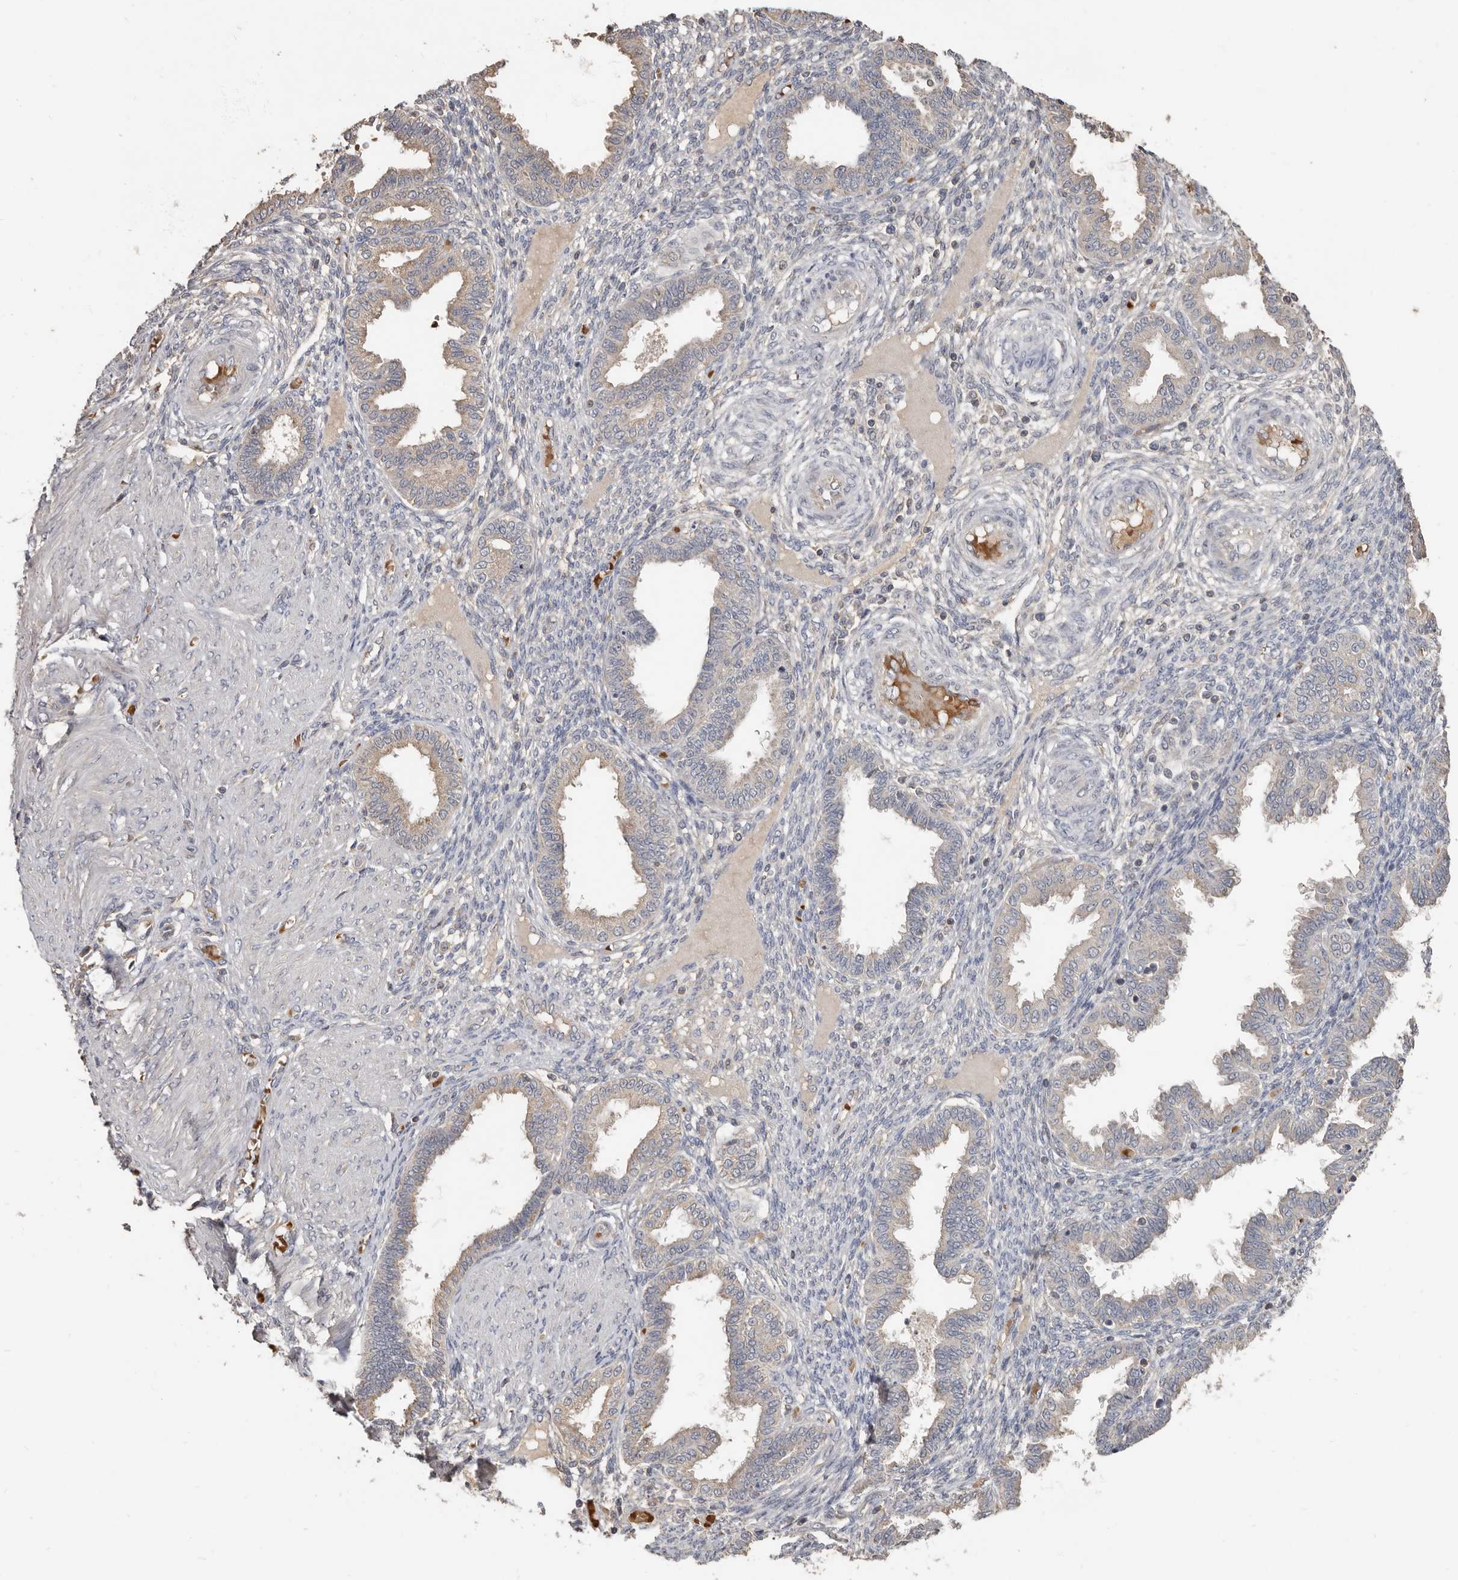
{"staining": {"intensity": "negative", "quantity": "none", "location": "none"}, "tissue": "endometrium", "cell_type": "Cells in endometrial stroma", "image_type": "normal", "snomed": [{"axis": "morphology", "description": "Normal tissue, NOS"}, {"axis": "topography", "description": "Endometrium"}], "caption": "The histopathology image reveals no significant expression in cells in endometrial stroma of endometrium. Brightfield microscopy of IHC stained with DAB (brown) and hematoxylin (blue), captured at high magnification.", "gene": "KIF26B", "patient": {"sex": "female", "age": 33}}